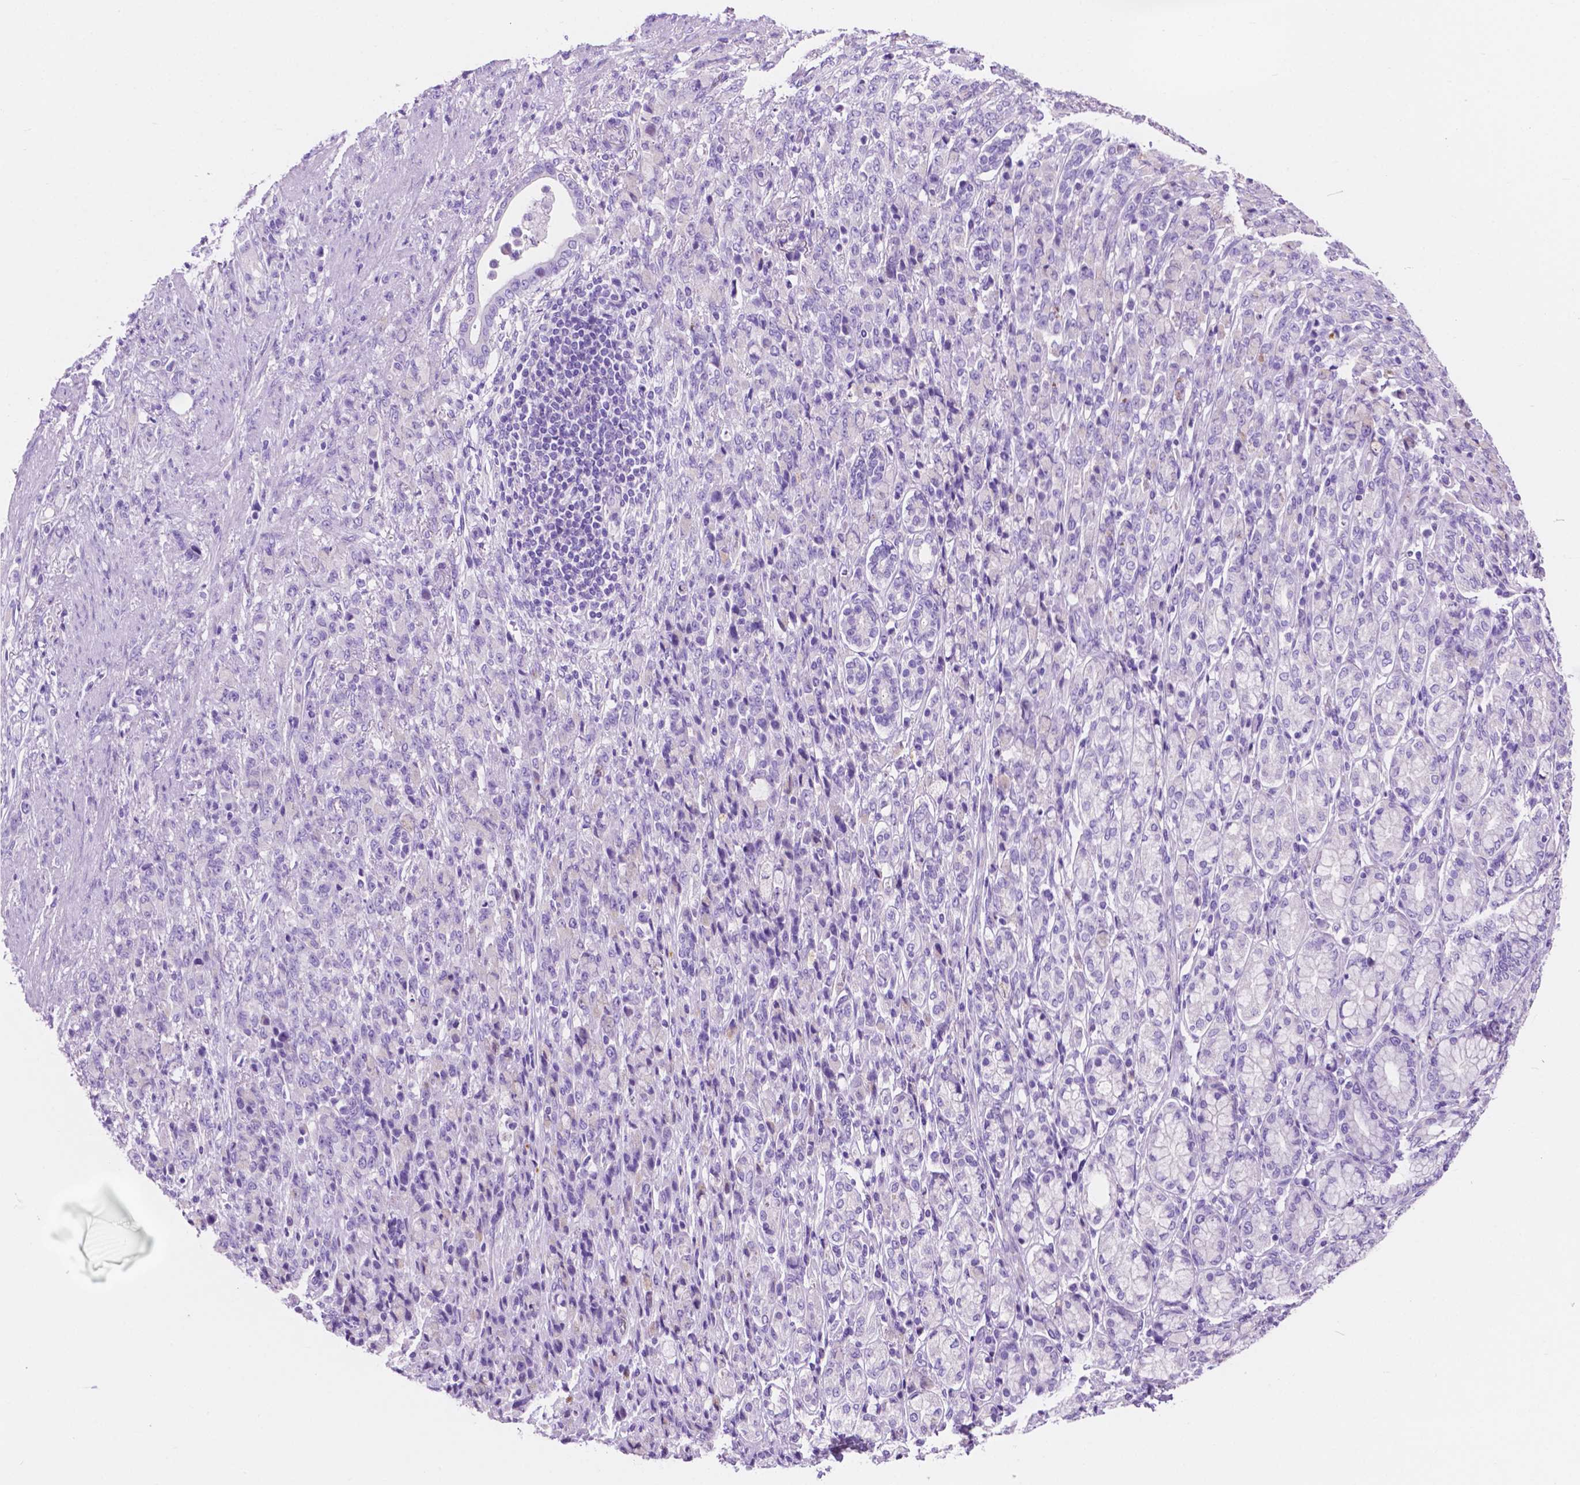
{"staining": {"intensity": "negative", "quantity": "none", "location": "none"}, "tissue": "stomach cancer", "cell_type": "Tumor cells", "image_type": "cancer", "snomed": [{"axis": "morphology", "description": "Adenocarcinoma, NOS"}, {"axis": "topography", "description": "Stomach"}], "caption": "Protein analysis of stomach adenocarcinoma shows no significant staining in tumor cells. (DAB immunohistochemistry, high magnification).", "gene": "IGFN1", "patient": {"sex": "female", "age": 79}}